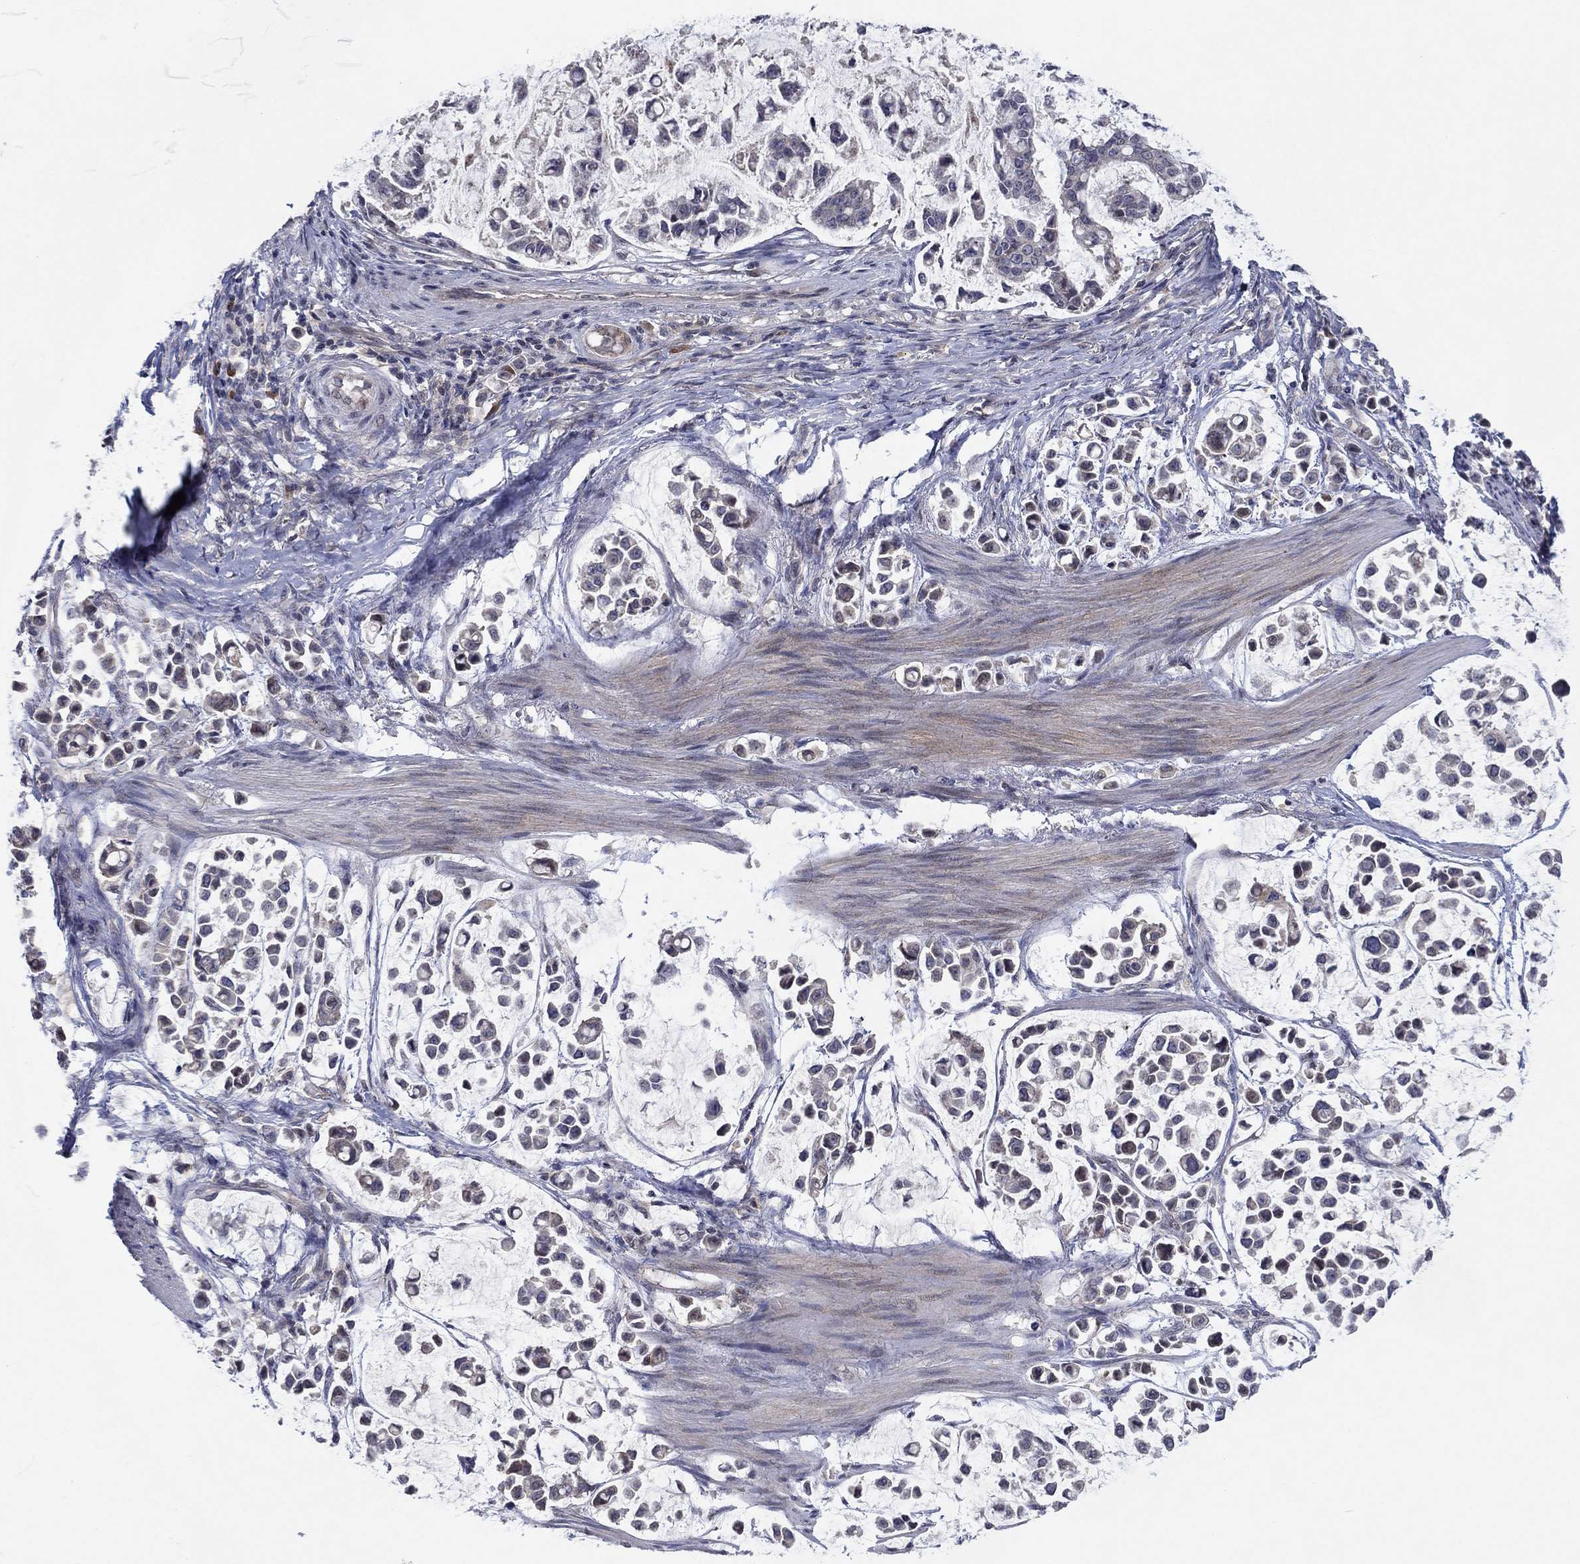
{"staining": {"intensity": "weak", "quantity": "25%-75%", "location": "cytoplasmic/membranous"}, "tissue": "stomach cancer", "cell_type": "Tumor cells", "image_type": "cancer", "snomed": [{"axis": "morphology", "description": "Adenocarcinoma, NOS"}, {"axis": "topography", "description": "Stomach"}], "caption": "Stomach adenocarcinoma tissue exhibits weak cytoplasmic/membranous staining in about 25%-75% of tumor cells (brown staining indicates protein expression, while blue staining denotes nuclei).", "gene": "IL4", "patient": {"sex": "male", "age": 82}}